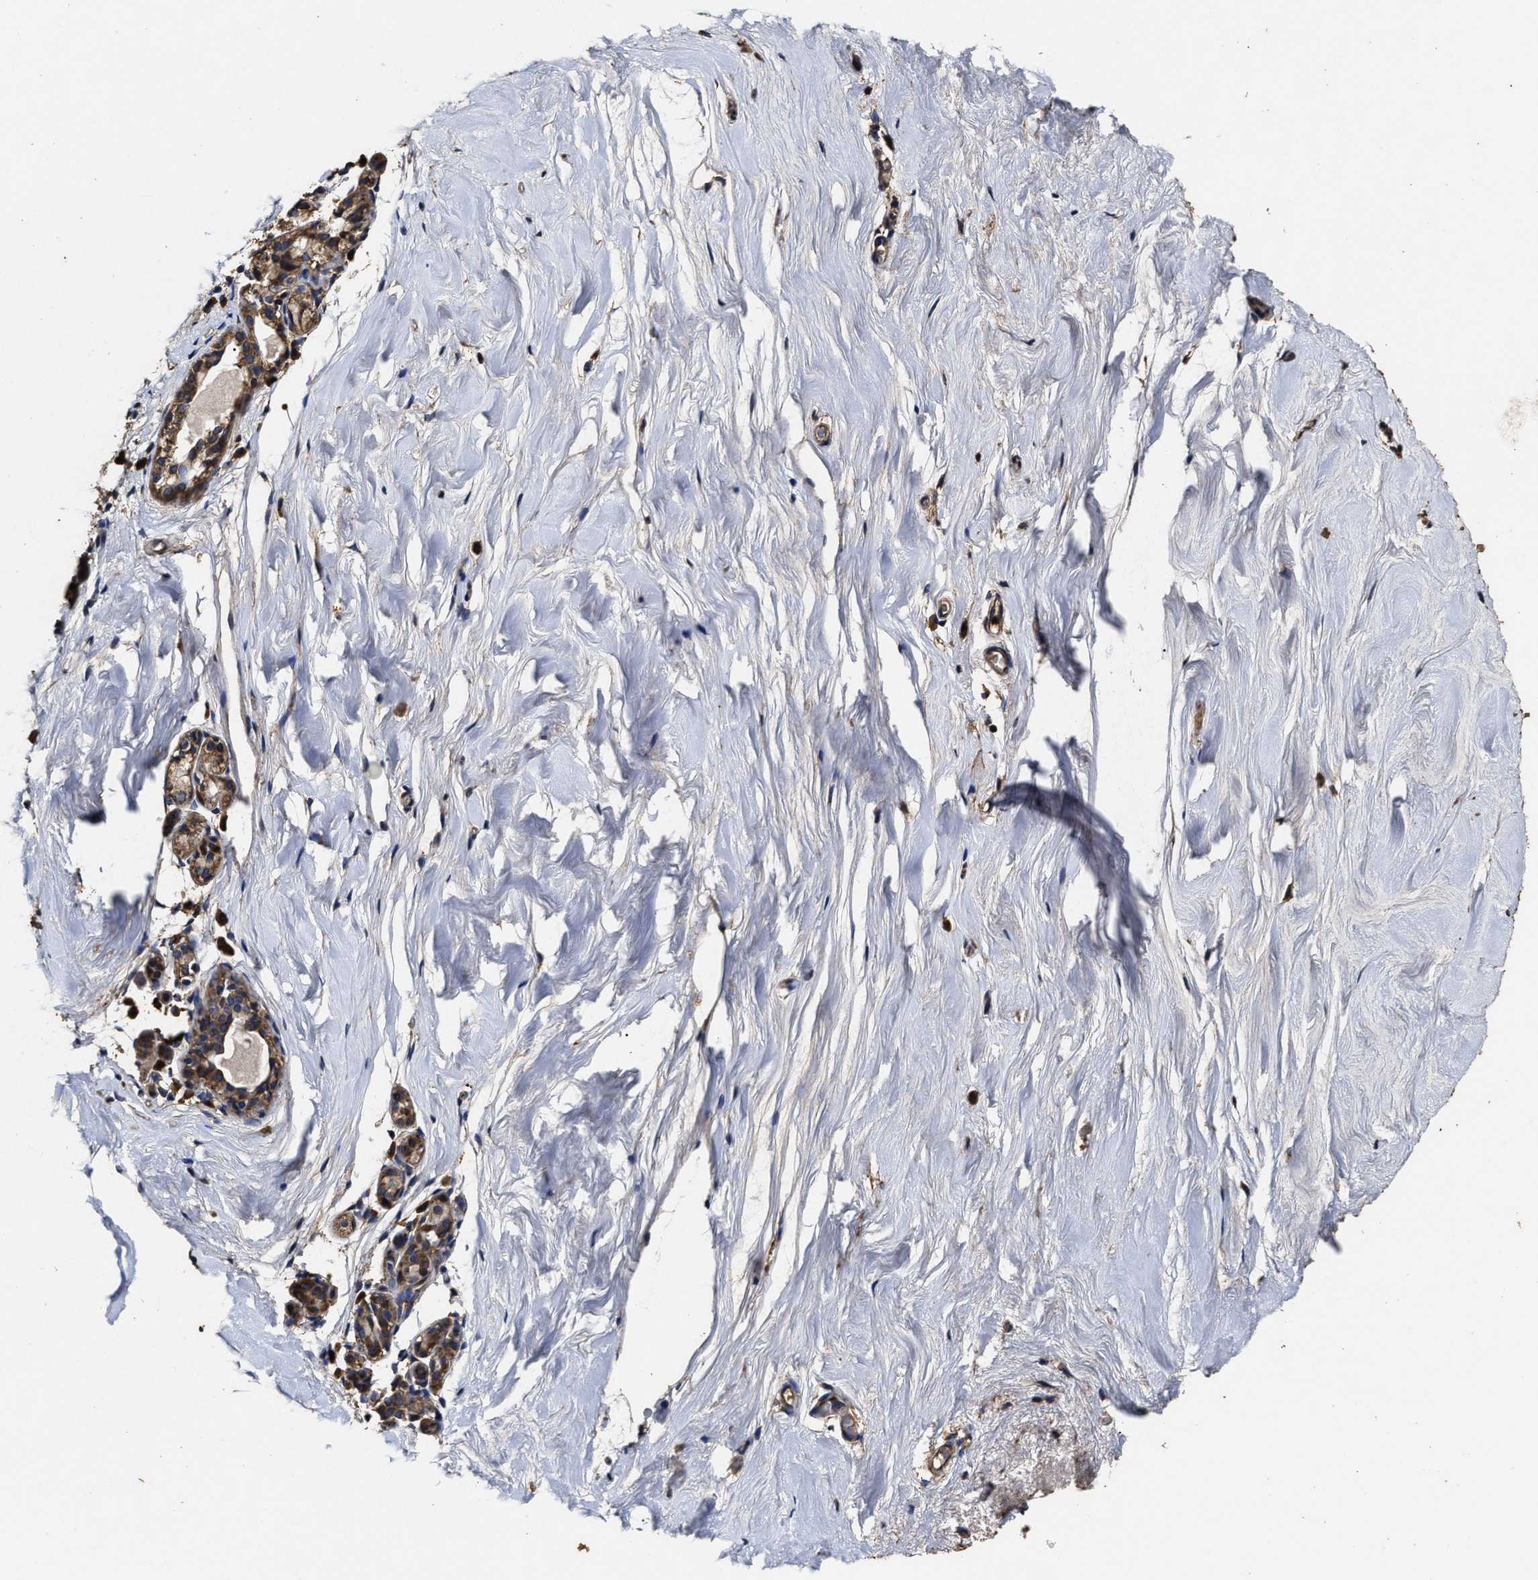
{"staining": {"intensity": "moderate", "quantity": ">75%", "location": "cytoplasmic/membranous"}, "tissue": "breast", "cell_type": "Adipocytes", "image_type": "normal", "snomed": [{"axis": "morphology", "description": "Normal tissue, NOS"}, {"axis": "topography", "description": "Breast"}], "caption": "High-magnification brightfield microscopy of unremarkable breast stained with DAB (brown) and counterstained with hematoxylin (blue). adipocytes exhibit moderate cytoplasmic/membranous staining is appreciated in approximately>75% of cells.", "gene": "PPM1K", "patient": {"sex": "female", "age": 62}}